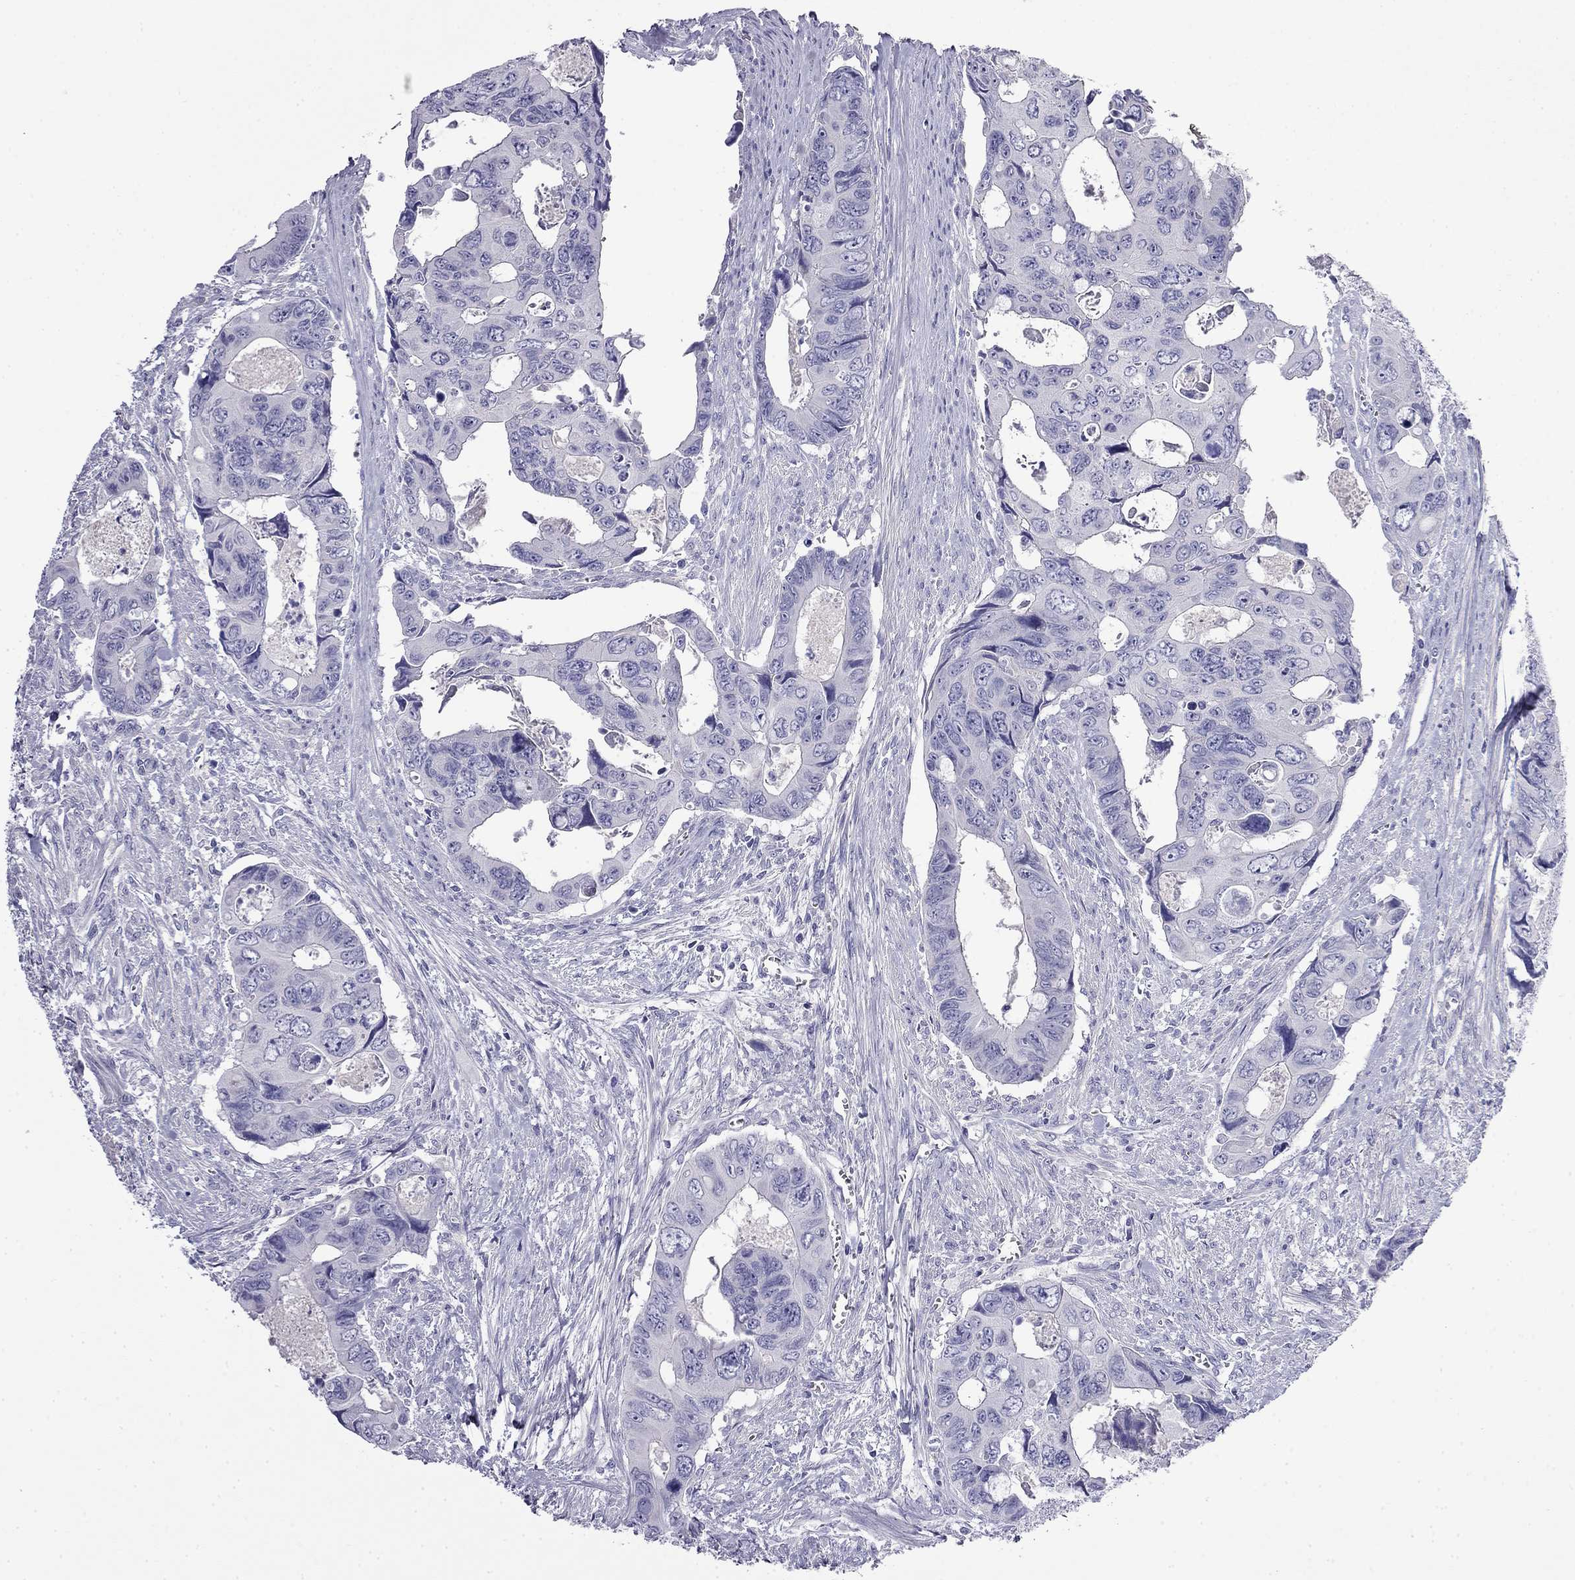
{"staining": {"intensity": "negative", "quantity": "none", "location": "none"}, "tissue": "colorectal cancer", "cell_type": "Tumor cells", "image_type": "cancer", "snomed": [{"axis": "morphology", "description": "Adenocarcinoma, NOS"}, {"axis": "topography", "description": "Rectum"}], "caption": "Immunohistochemistry image of human colorectal adenocarcinoma stained for a protein (brown), which reveals no positivity in tumor cells. Nuclei are stained in blue.", "gene": "MYO15A", "patient": {"sex": "male", "age": 62}}